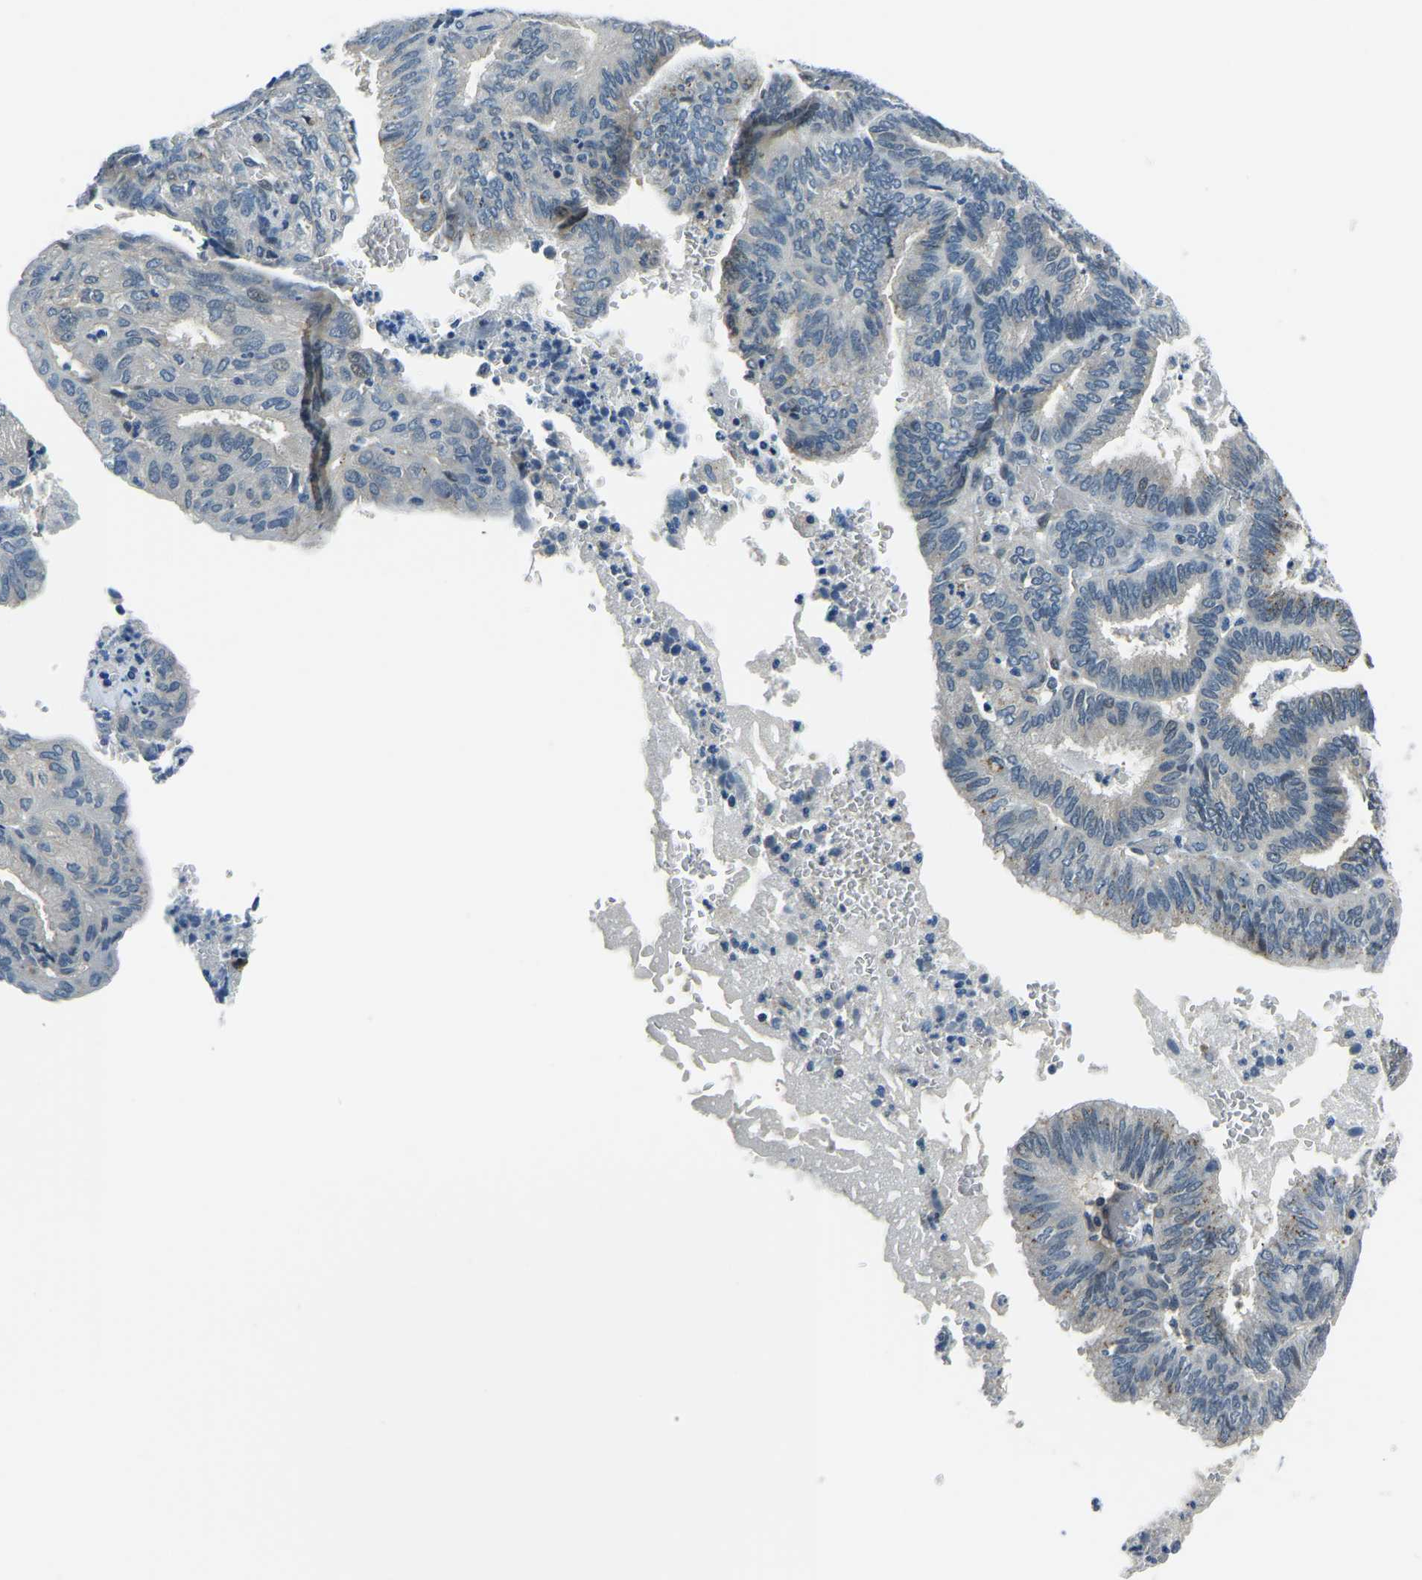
{"staining": {"intensity": "negative", "quantity": "none", "location": "none"}, "tissue": "endometrial cancer", "cell_type": "Tumor cells", "image_type": "cancer", "snomed": [{"axis": "morphology", "description": "Adenocarcinoma, NOS"}, {"axis": "topography", "description": "Uterus"}], "caption": "Immunohistochemistry (IHC) histopathology image of human adenocarcinoma (endometrial) stained for a protein (brown), which demonstrates no positivity in tumor cells.", "gene": "RRP1", "patient": {"sex": "female", "age": 60}}